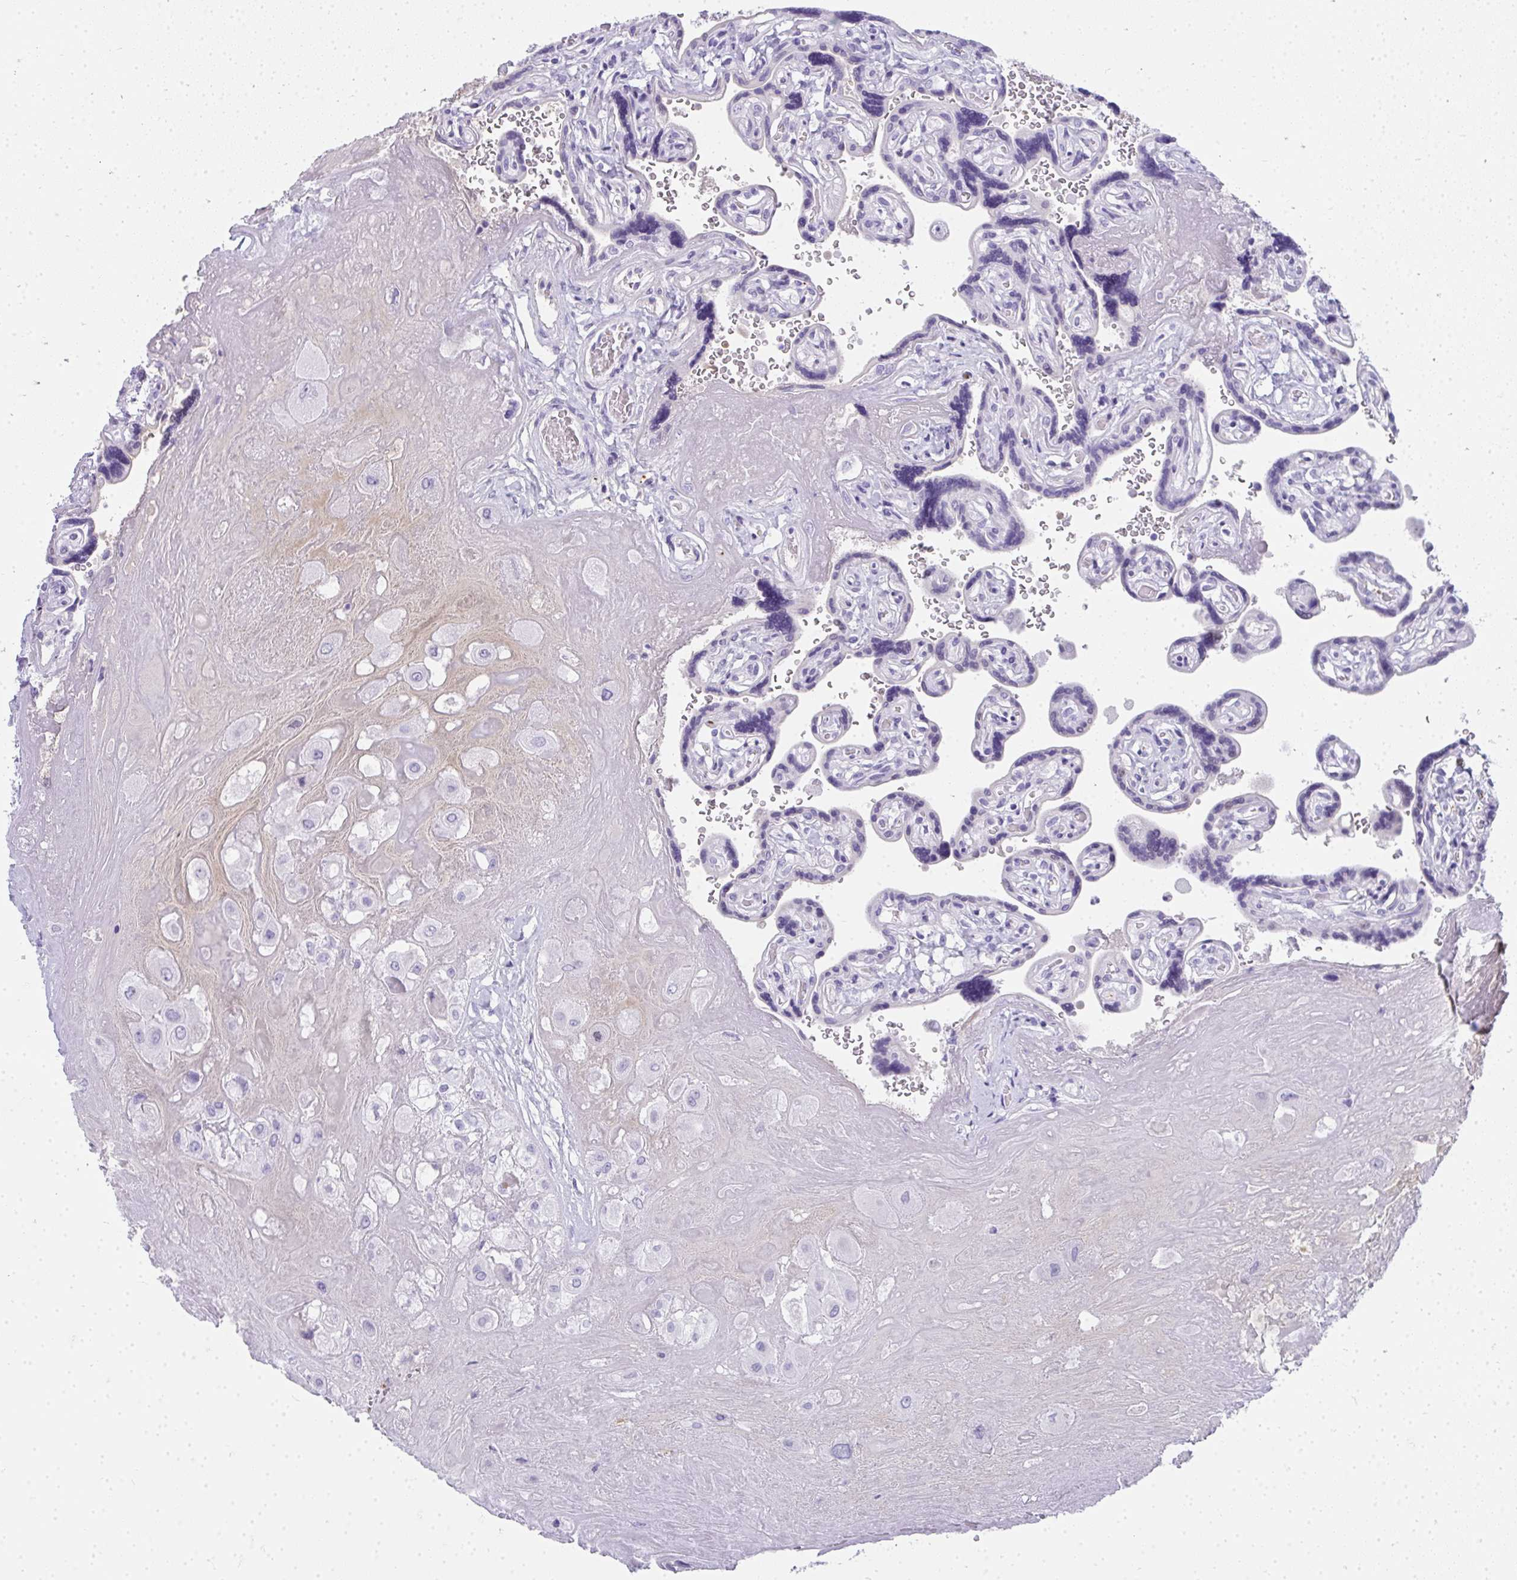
{"staining": {"intensity": "negative", "quantity": "none", "location": "none"}, "tissue": "placenta", "cell_type": "Decidual cells", "image_type": "normal", "snomed": [{"axis": "morphology", "description": "Normal tissue, NOS"}, {"axis": "topography", "description": "Placenta"}], "caption": "Human placenta stained for a protein using immunohistochemistry (IHC) exhibits no staining in decidual cells.", "gene": "ZSWIM3", "patient": {"sex": "female", "age": 32}}